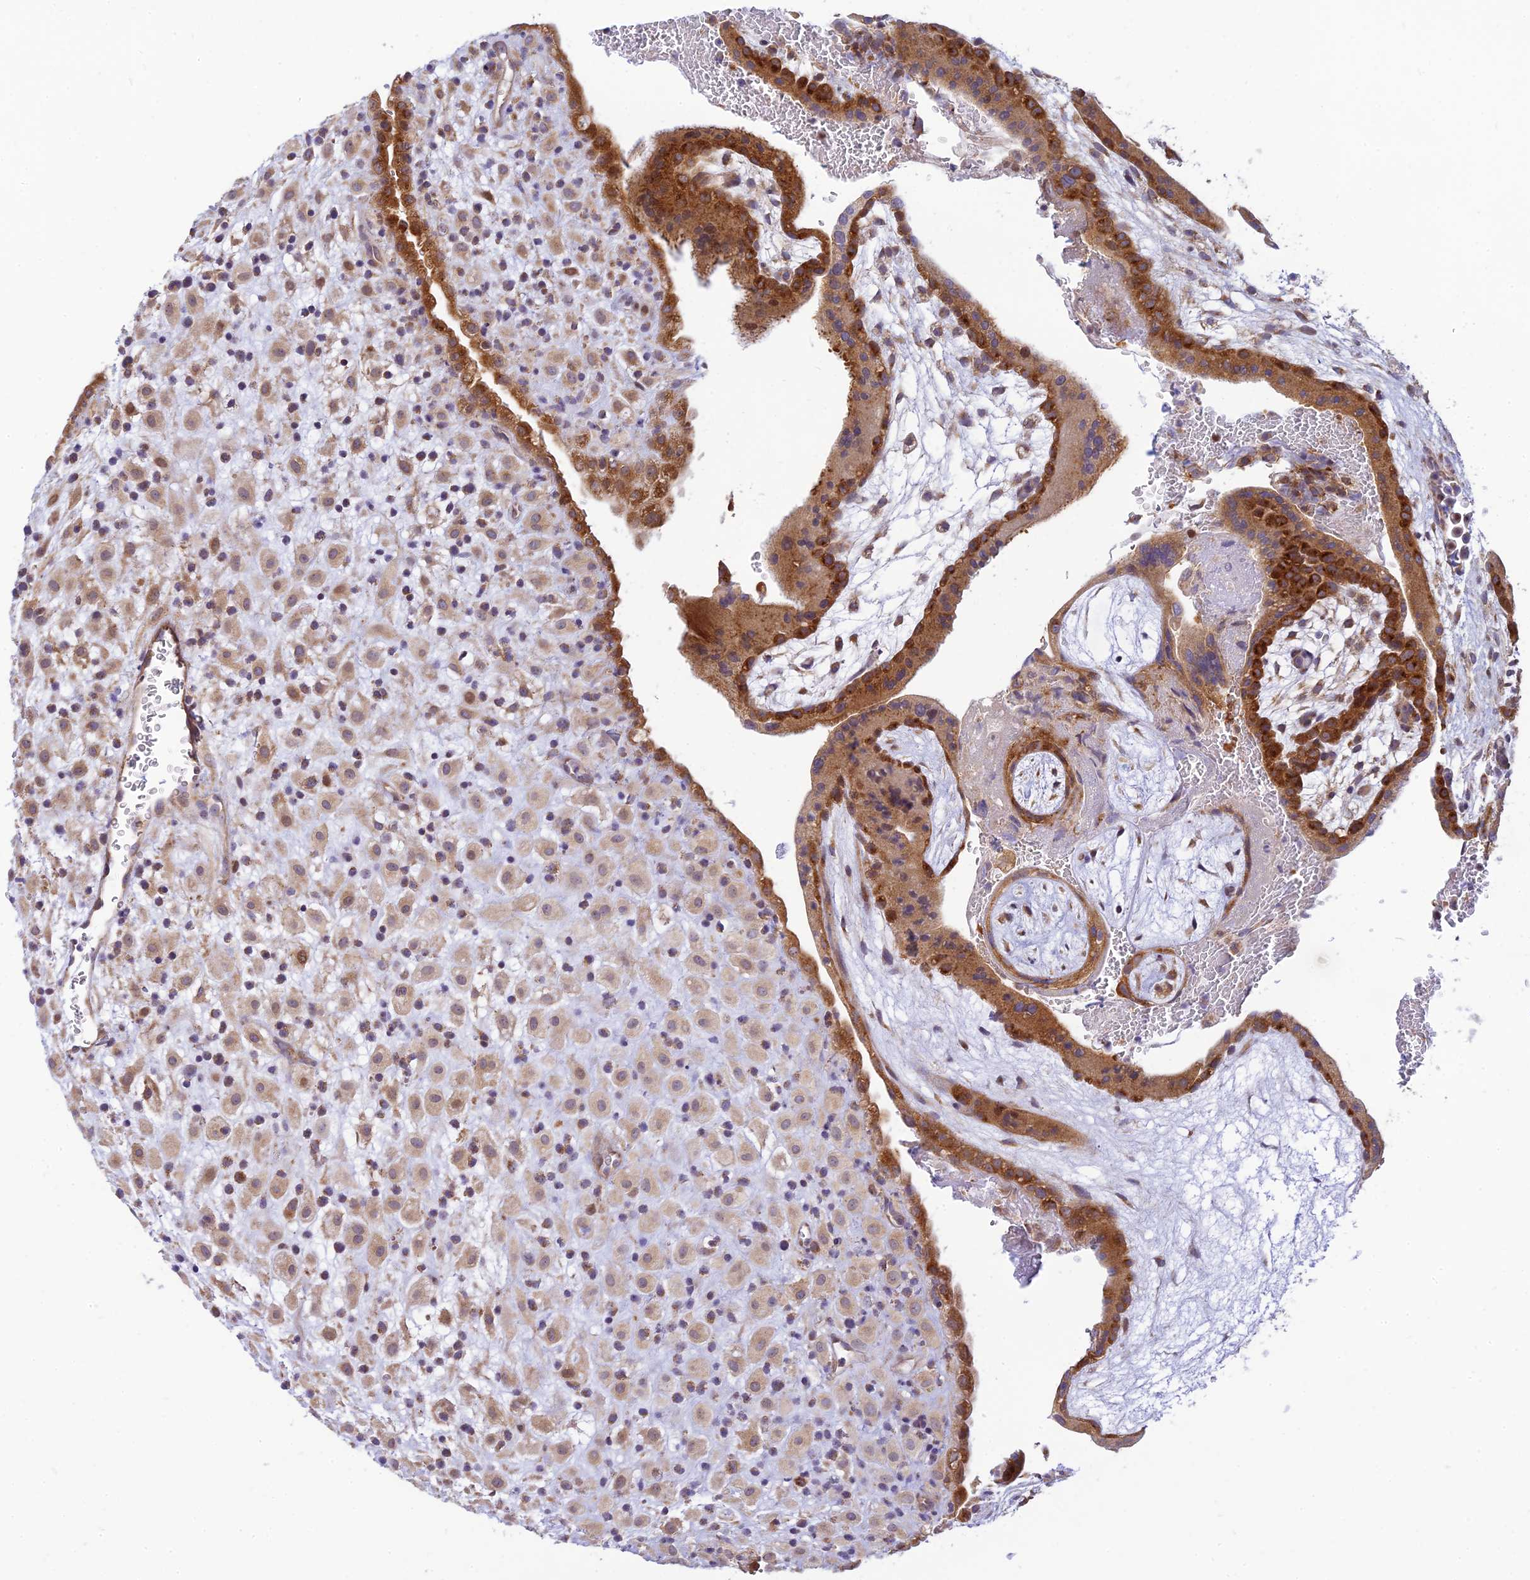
{"staining": {"intensity": "moderate", "quantity": ">75%", "location": "cytoplasmic/membranous"}, "tissue": "placenta", "cell_type": "Decidual cells", "image_type": "normal", "snomed": [{"axis": "morphology", "description": "Normal tissue, NOS"}, {"axis": "topography", "description": "Placenta"}], "caption": "Decidual cells reveal medium levels of moderate cytoplasmic/membranous expression in approximately >75% of cells in benign human placenta. (Brightfield microscopy of DAB IHC at high magnification).", "gene": "HOOK2", "patient": {"sex": "female", "age": 35}}